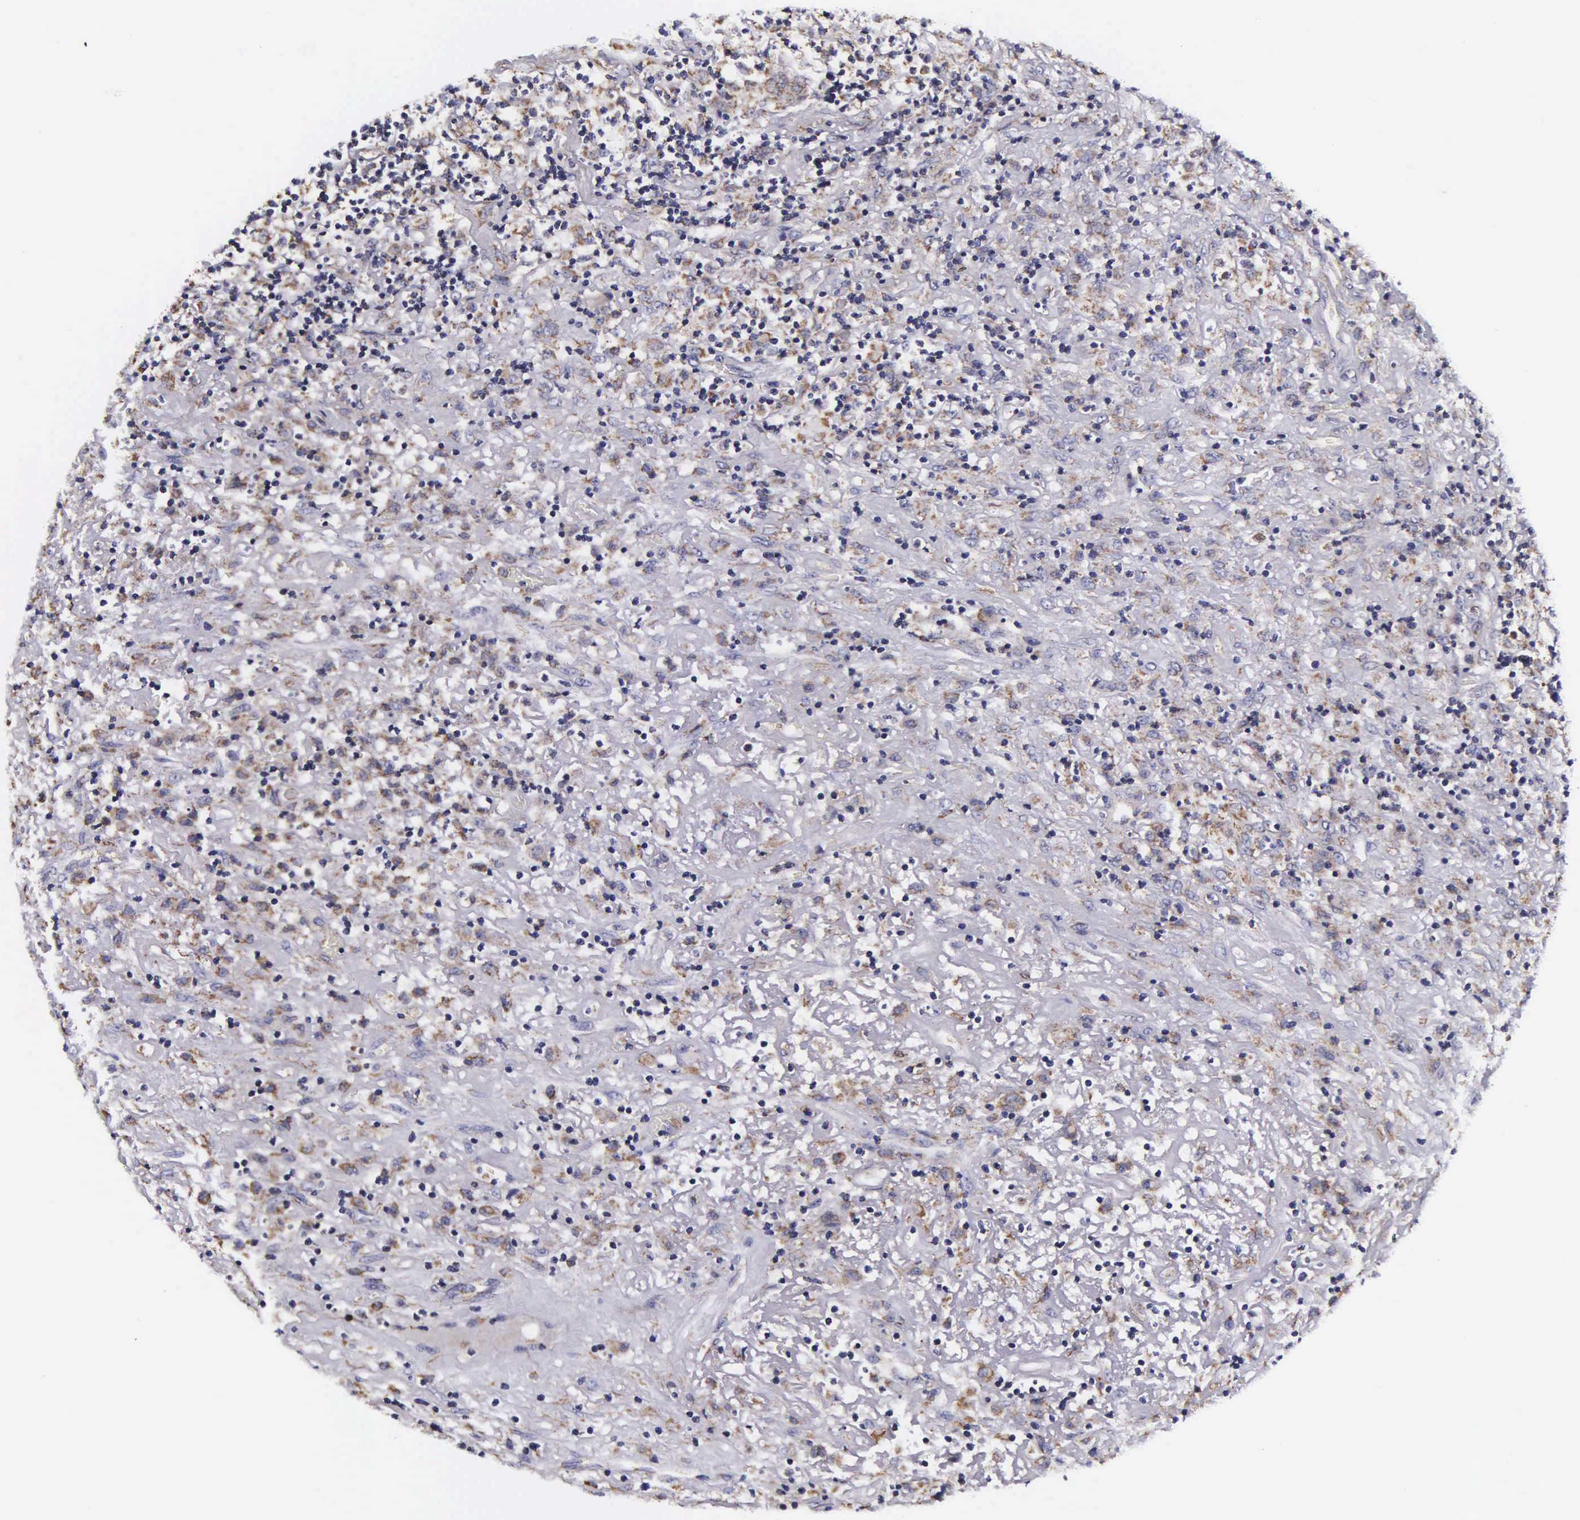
{"staining": {"intensity": "negative", "quantity": "none", "location": "none"}, "tissue": "lymphoma", "cell_type": "Tumor cells", "image_type": "cancer", "snomed": [{"axis": "morphology", "description": "Hodgkin's disease, NOS"}, {"axis": "topography", "description": "Lymph node"}], "caption": "The immunohistochemistry micrograph has no significant positivity in tumor cells of Hodgkin's disease tissue.", "gene": "PSMA3", "patient": {"sex": "male", "age": 46}}